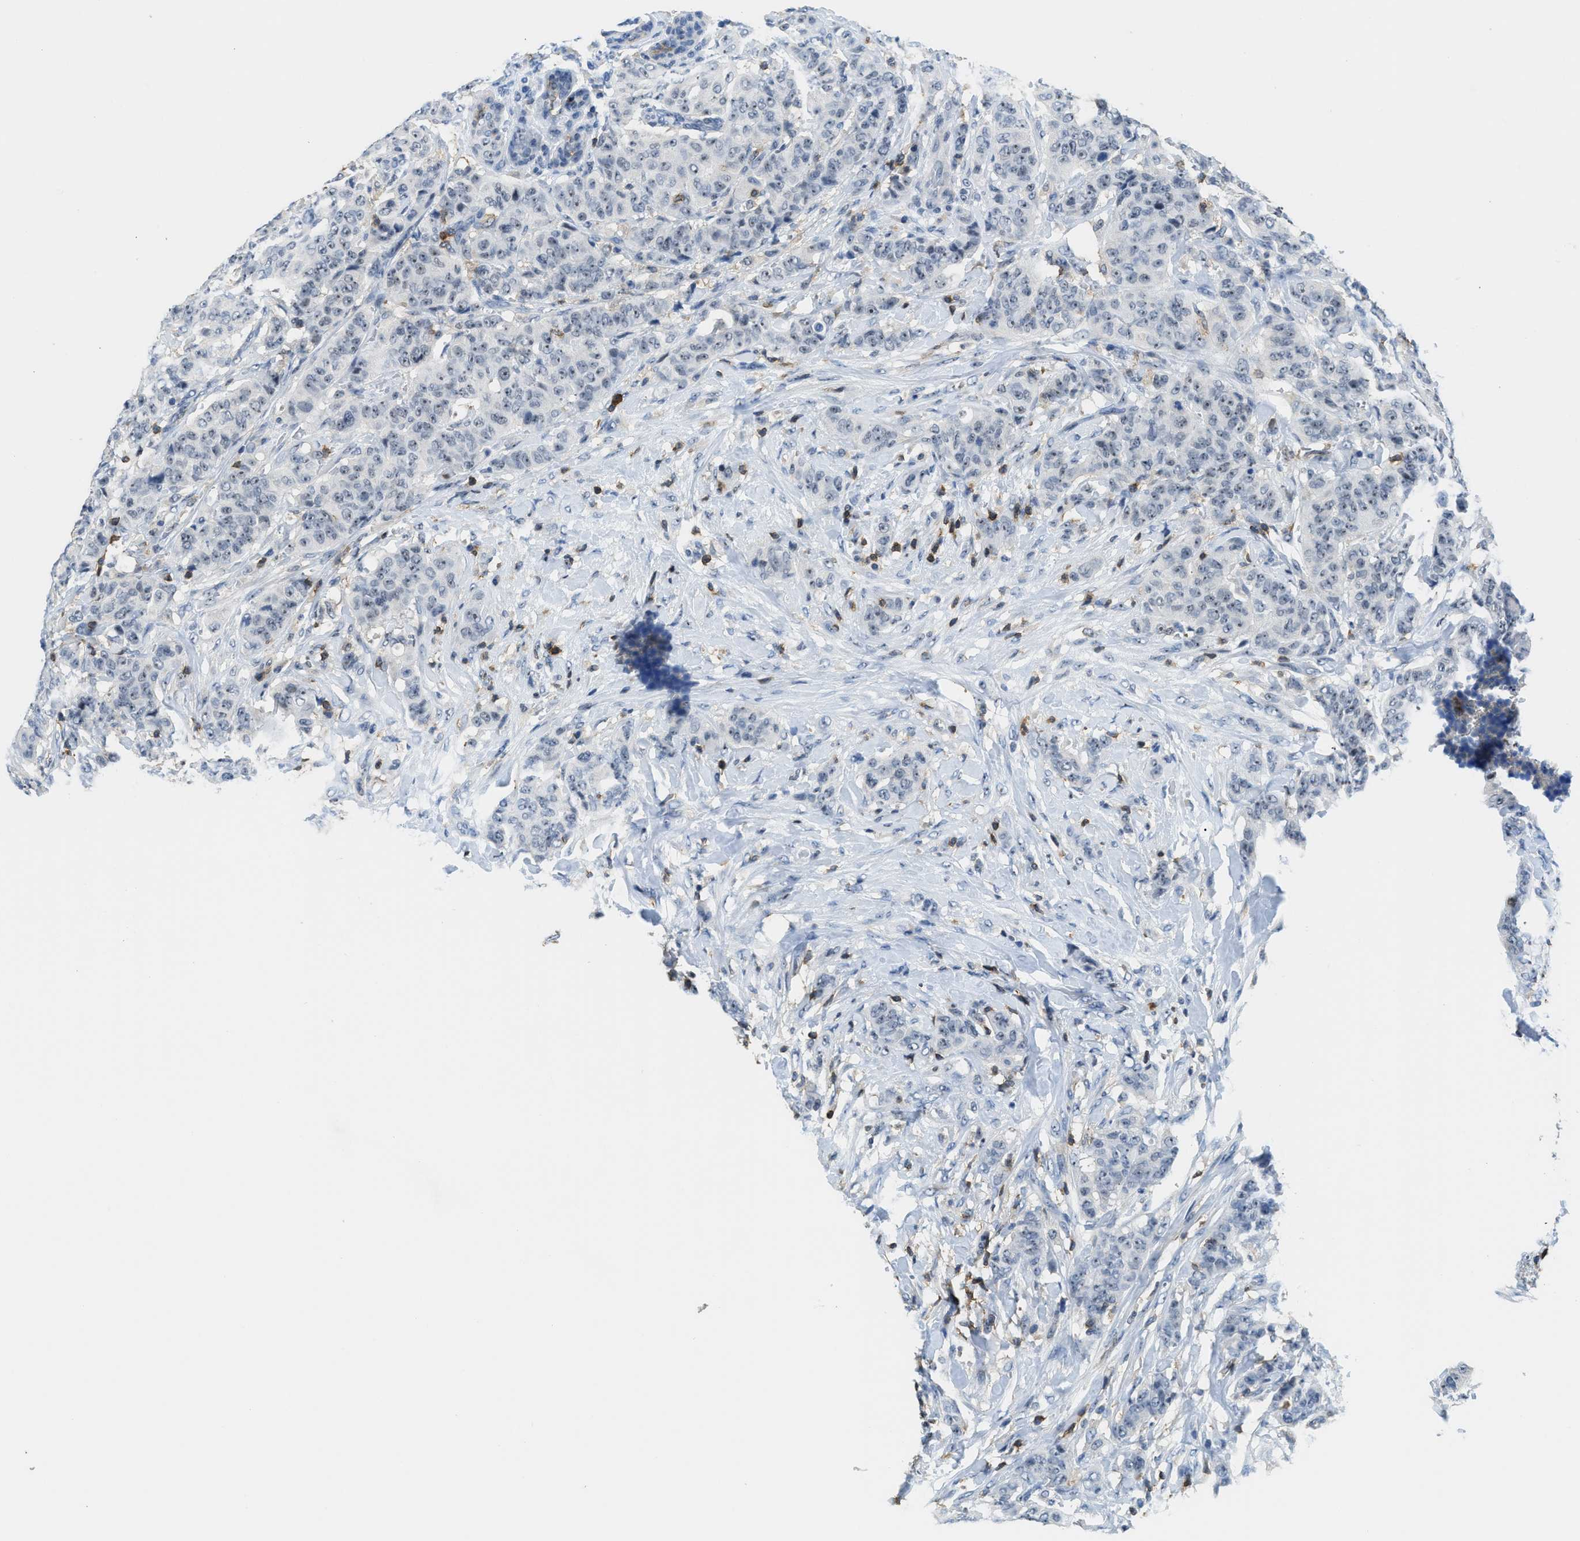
{"staining": {"intensity": "negative", "quantity": "none", "location": "none"}, "tissue": "breast cancer", "cell_type": "Tumor cells", "image_type": "cancer", "snomed": [{"axis": "morphology", "description": "Normal tissue, NOS"}, {"axis": "morphology", "description": "Duct carcinoma"}, {"axis": "topography", "description": "Breast"}], "caption": "Human breast cancer stained for a protein using IHC shows no expression in tumor cells.", "gene": "FAM151A", "patient": {"sex": "female", "age": 40}}